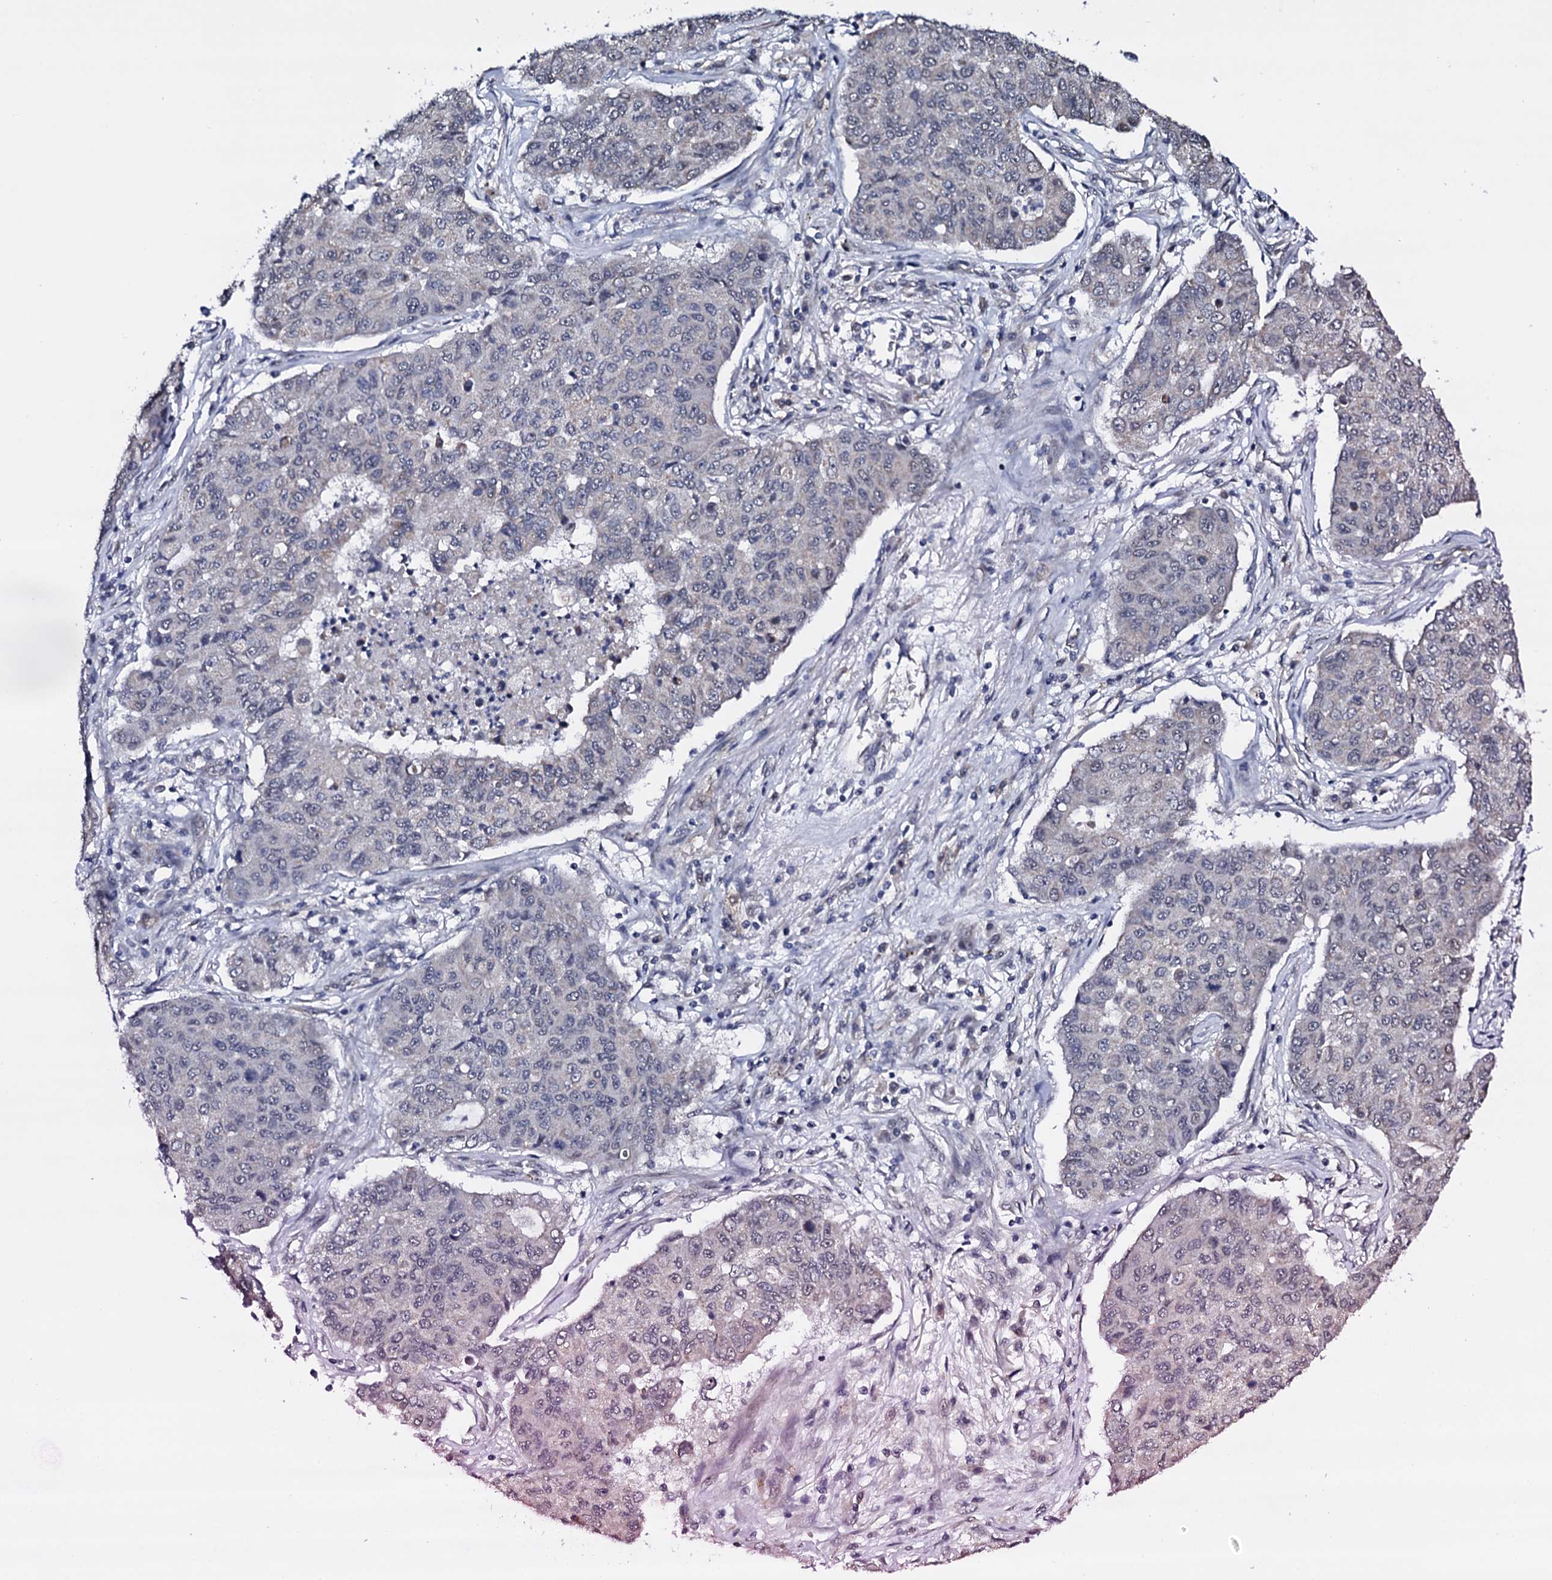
{"staining": {"intensity": "negative", "quantity": "none", "location": "none"}, "tissue": "lung cancer", "cell_type": "Tumor cells", "image_type": "cancer", "snomed": [{"axis": "morphology", "description": "Squamous cell carcinoma, NOS"}, {"axis": "topography", "description": "Lung"}], "caption": "Immunohistochemical staining of lung cancer demonstrates no significant staining in tumor cells. (DAB immunohistochemistry (IHC) with hematoxylin counter stain).", "gene": "GAREM1", "patient": {"sex": "male", "age": 74}}